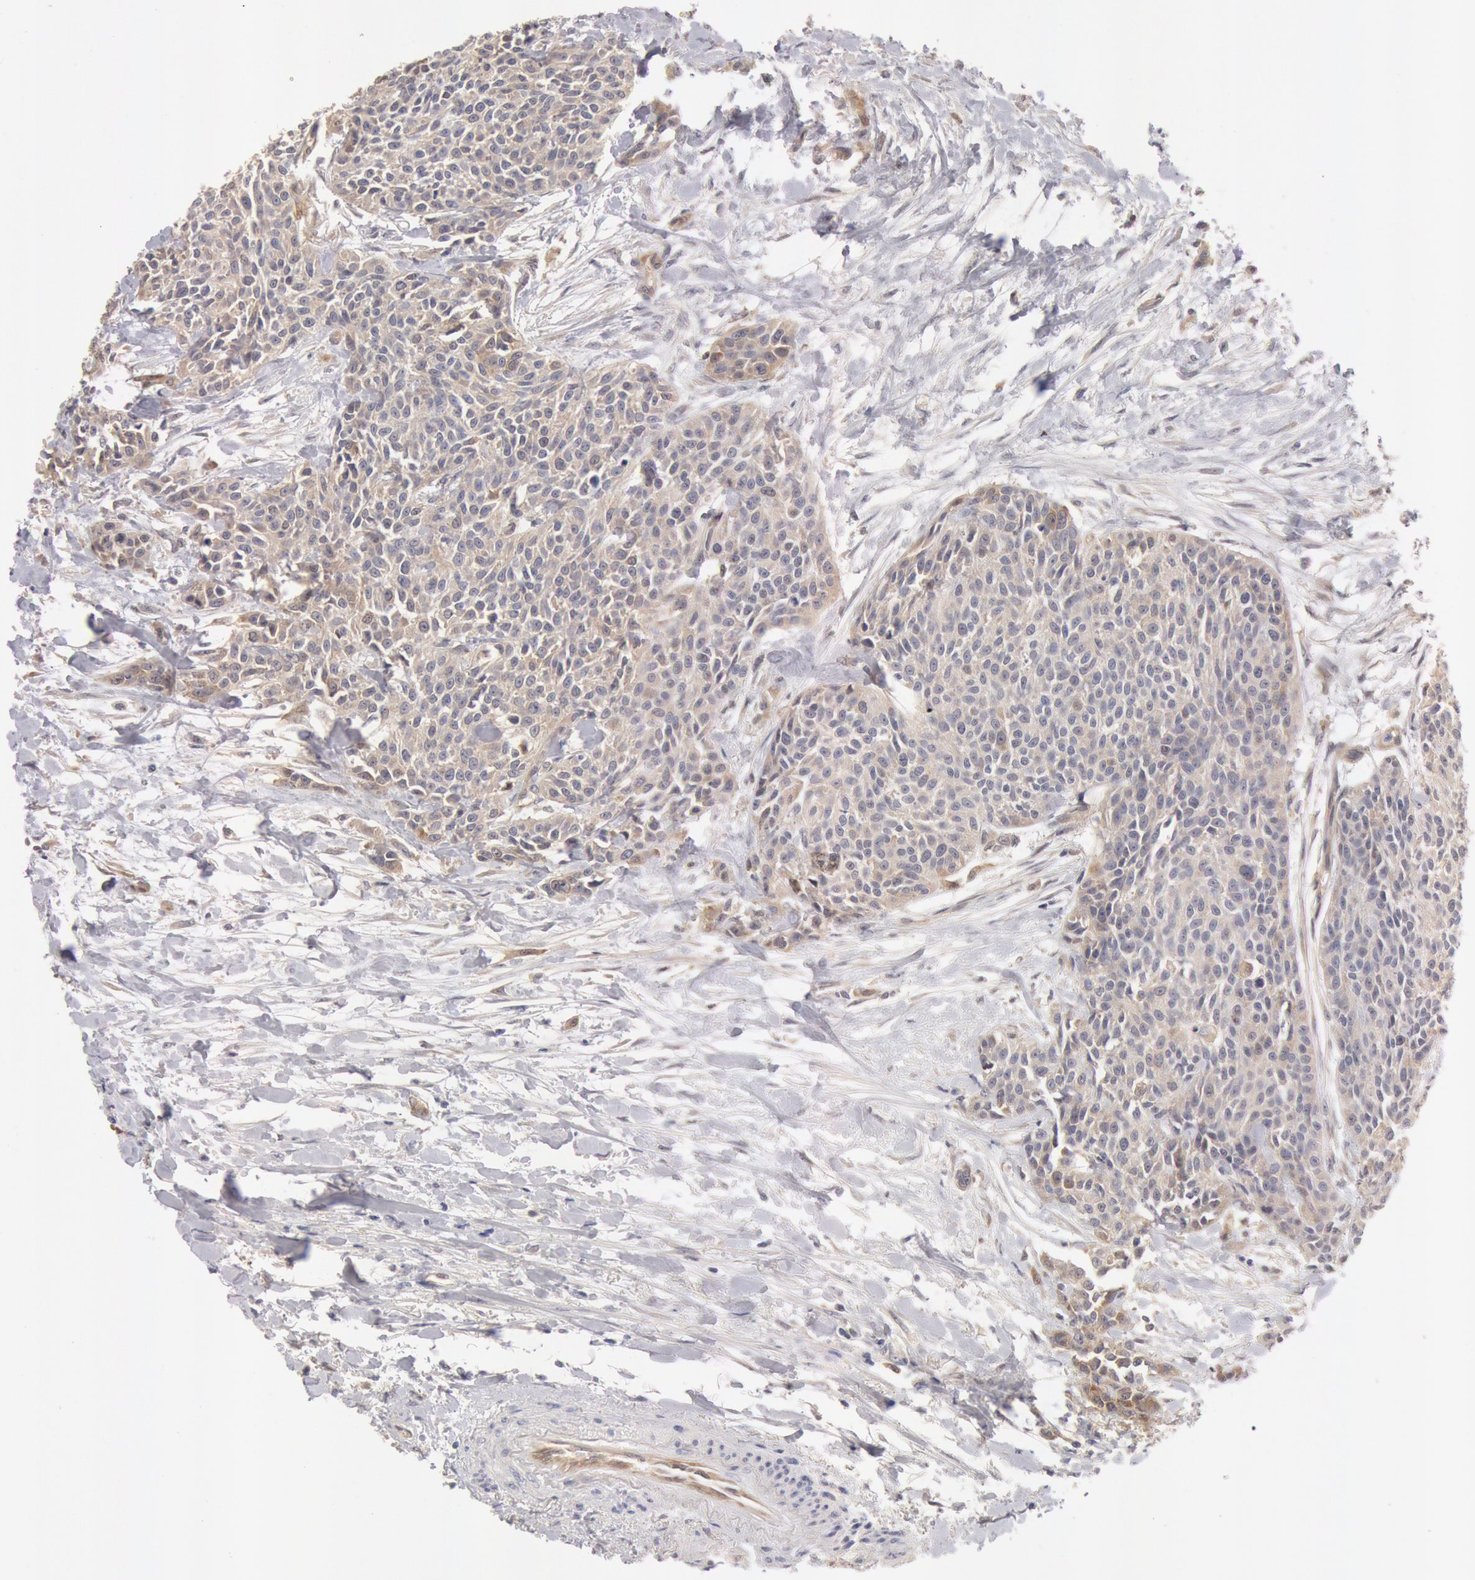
{"staining": {"intensity": "weak", "quantity": "25%-75%", "location": "cytoplasmic/membranous"}, "tissue": "urothelial cancer", "cell_type": "Tumor cells", "image_type": "cancer", "snomed": [{"axis": "morphology", "description": "Urothelial carcinoma, High grade"}, {"axis": "topography", "description": "Urinary bladder"}], "caption": "This photomicrograph reveals immunohistochemistry (IHC) staining of human urothelial cancer, with low weak cytoplasmic/membranous expression in about 25%-75% of tumor cells.", "gene": "DNAJA1", "patient": {"sex": "male", "age": 56}}